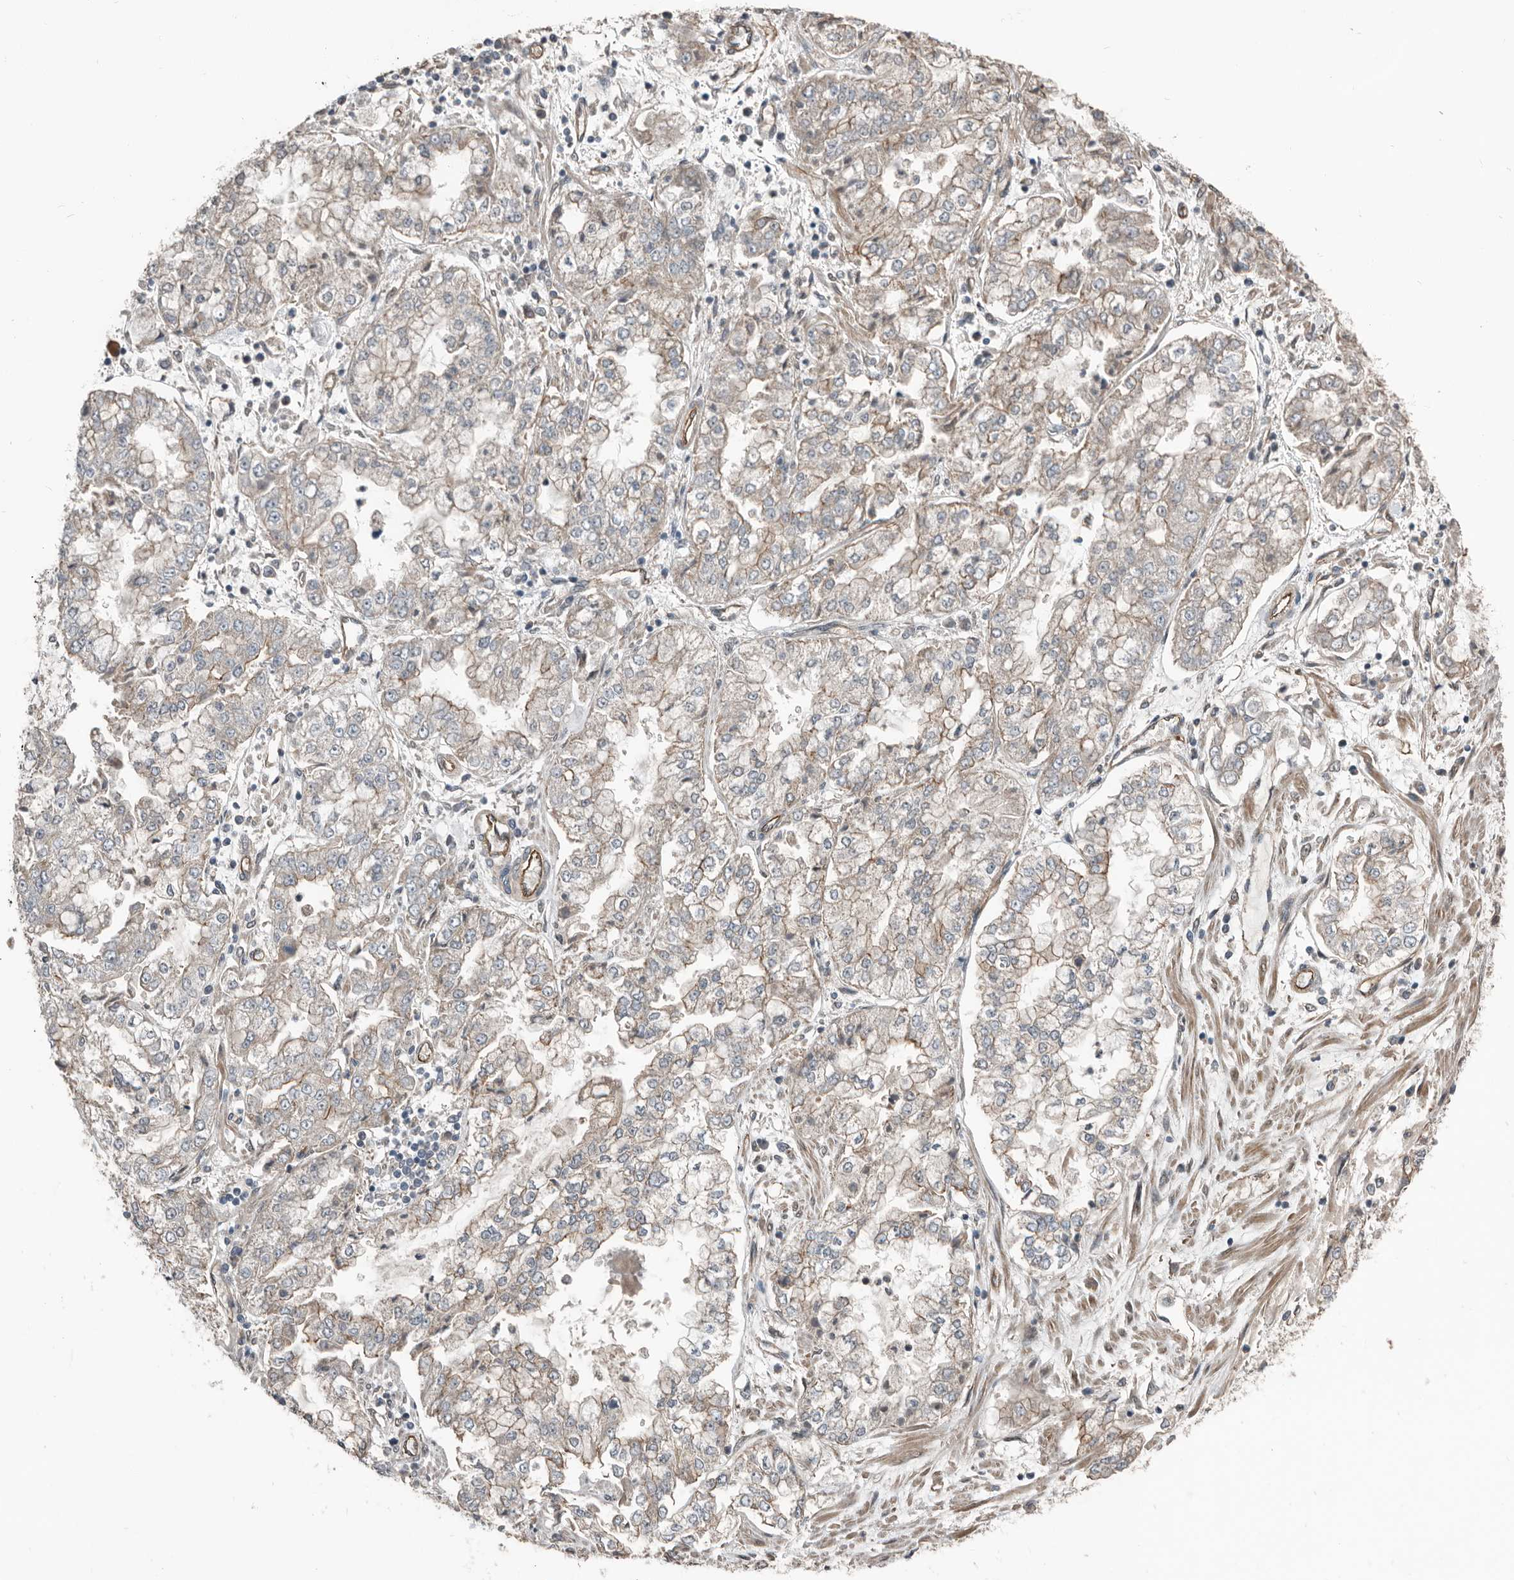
{"staining": {"intensity": "weak", "quantity": "<25%", "location": "cytoplasmic/membranous"}, "tissue": "stomach cancer", "cell_type": "Tumor cells", "image_type": "cancer", "snomed": [{"axis": "morphology", "description": "Adenocarcinoma, NOS"}, {"axis": "topography", "description": "Stomach"}], "caption": "IHC image of neoplastic tissue: human stomach adenocarcinoma stained with DAB (3,3'-diaminobenzidine) reveals no significant protein expression in tumor cells.", "gene": "YOD1", "patient": {"sex": "male", "age": 76}}